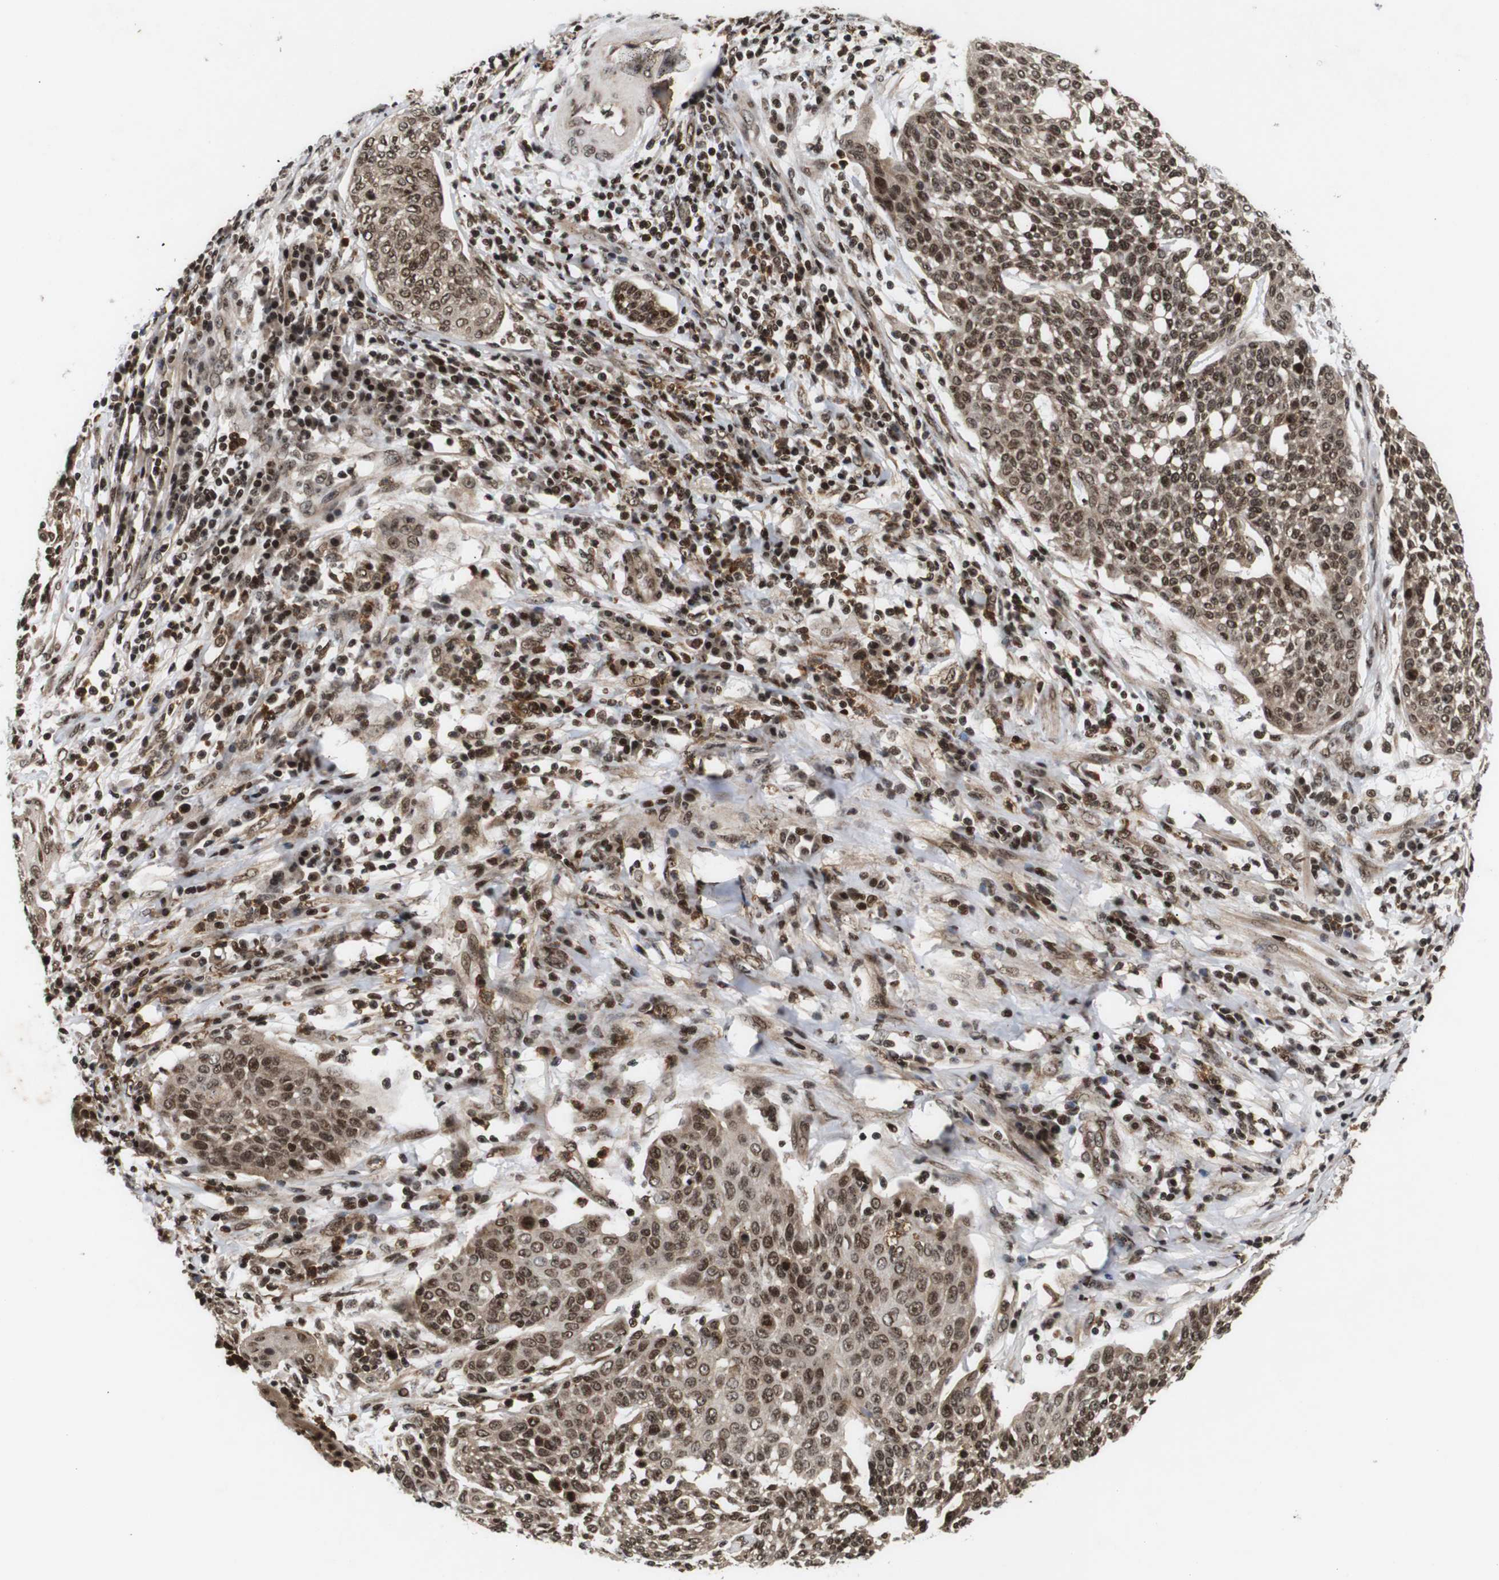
{"staining": {"intensity": "moderate", "quantity": ">75%", "location": "cytoplasmic/membranous,nuclear"}, "tissue": "cervical cancer", "cell_type": "Tumor cells", "image_type": "cancer", "snomed": [{"axis": "morphology", "description": "Squamous cell carcinoma, NOS"}, {"axis": "topography", "description": "Cervix"}], "caption": "The immunohistochemical stain labels moderate cytoplasmic/membranous and nuclear expression in tumor cells of cervical cancer tissue. The protein of interest is stained brown, and the nuclei are stained in blue (DAB IHC with brightfield microscopy, high magnification).", "gene": "KIF23", "patient": {"sex": "female", "age": 34}}